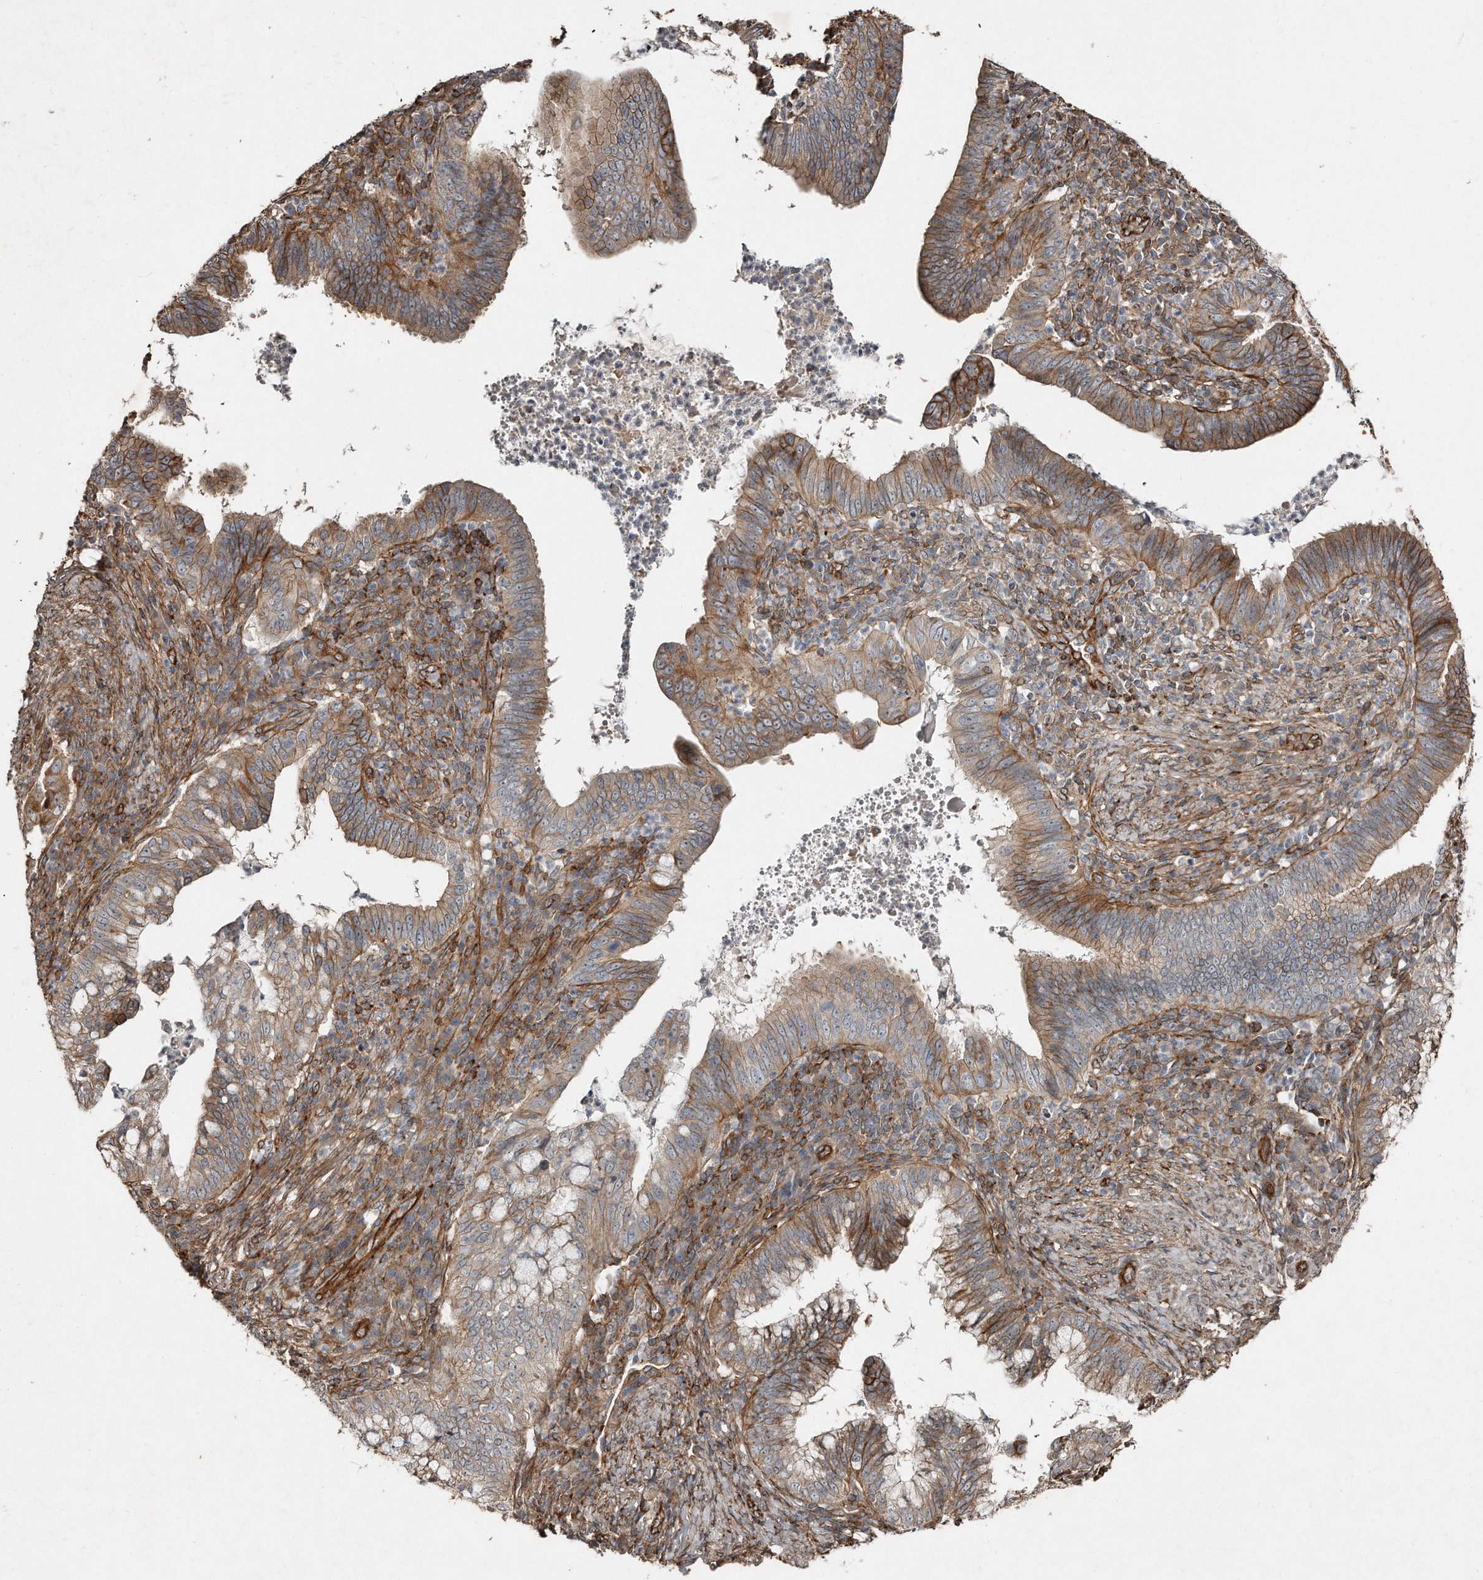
{"staining": {"intensity": "moderate", "quantity": ">75%", "location": "cytoplasmic/membranous"}, "tissue": "cervical cancer", "cell_type": "Tumor cells", "image_type": "cancer", "snomed": [{"axis": "morphology", "description": "Adenocarcinoma, NOS"}, {"axis": "topography", "description": "Cervix"}], "caption": "Adenocarcinoma (cervical) stained with a brown dye reveals moderate cytoplasmic/membranous positive expression in approximately >75% of tumor cells.", "gene": "SNAP47", "patient": {"sex": "female", "age": 36}}